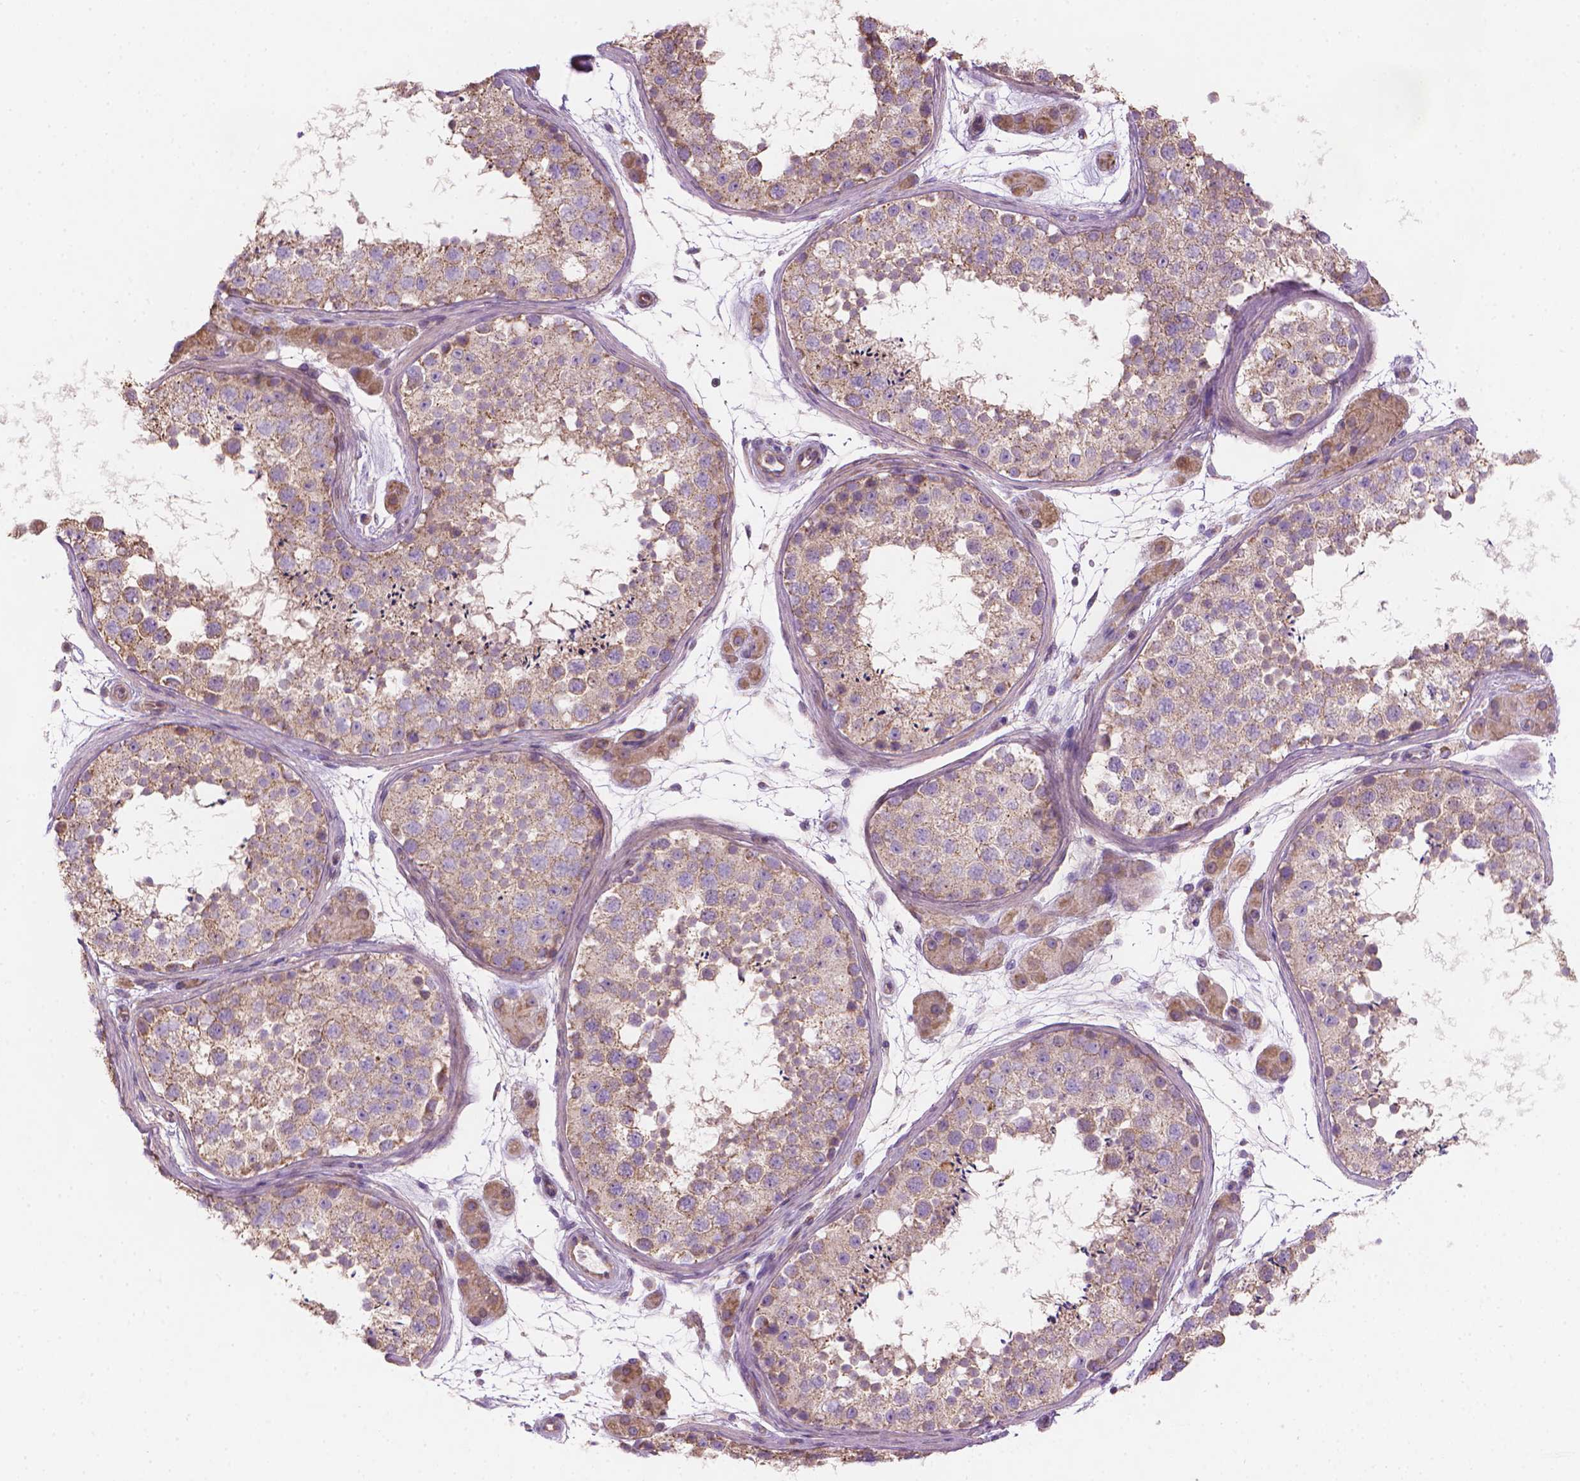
{"staining": {"intensity": "moderate", "quantity": "25%-75%", "location": "cytoplasmic/membranous"}, "tissue": "testis", "cell_type": "Cells in seminiferous ducts", "image_type": "normal", "snomed": [{"axis": "morphology", "description": "Normal tissue, NOS"}, {"axis": "topography", "description": "Testis"}], "caption": "Immunohistochemistry image of unremarkable testis stained for a protein (brown), which shows medium levels of moderate cytoplasmic/membranous staining in approximately 25%-75% of cells in seminiferous ducts.", "gene": "TTC29", "patient": {"sex": "male", "age": 41}}